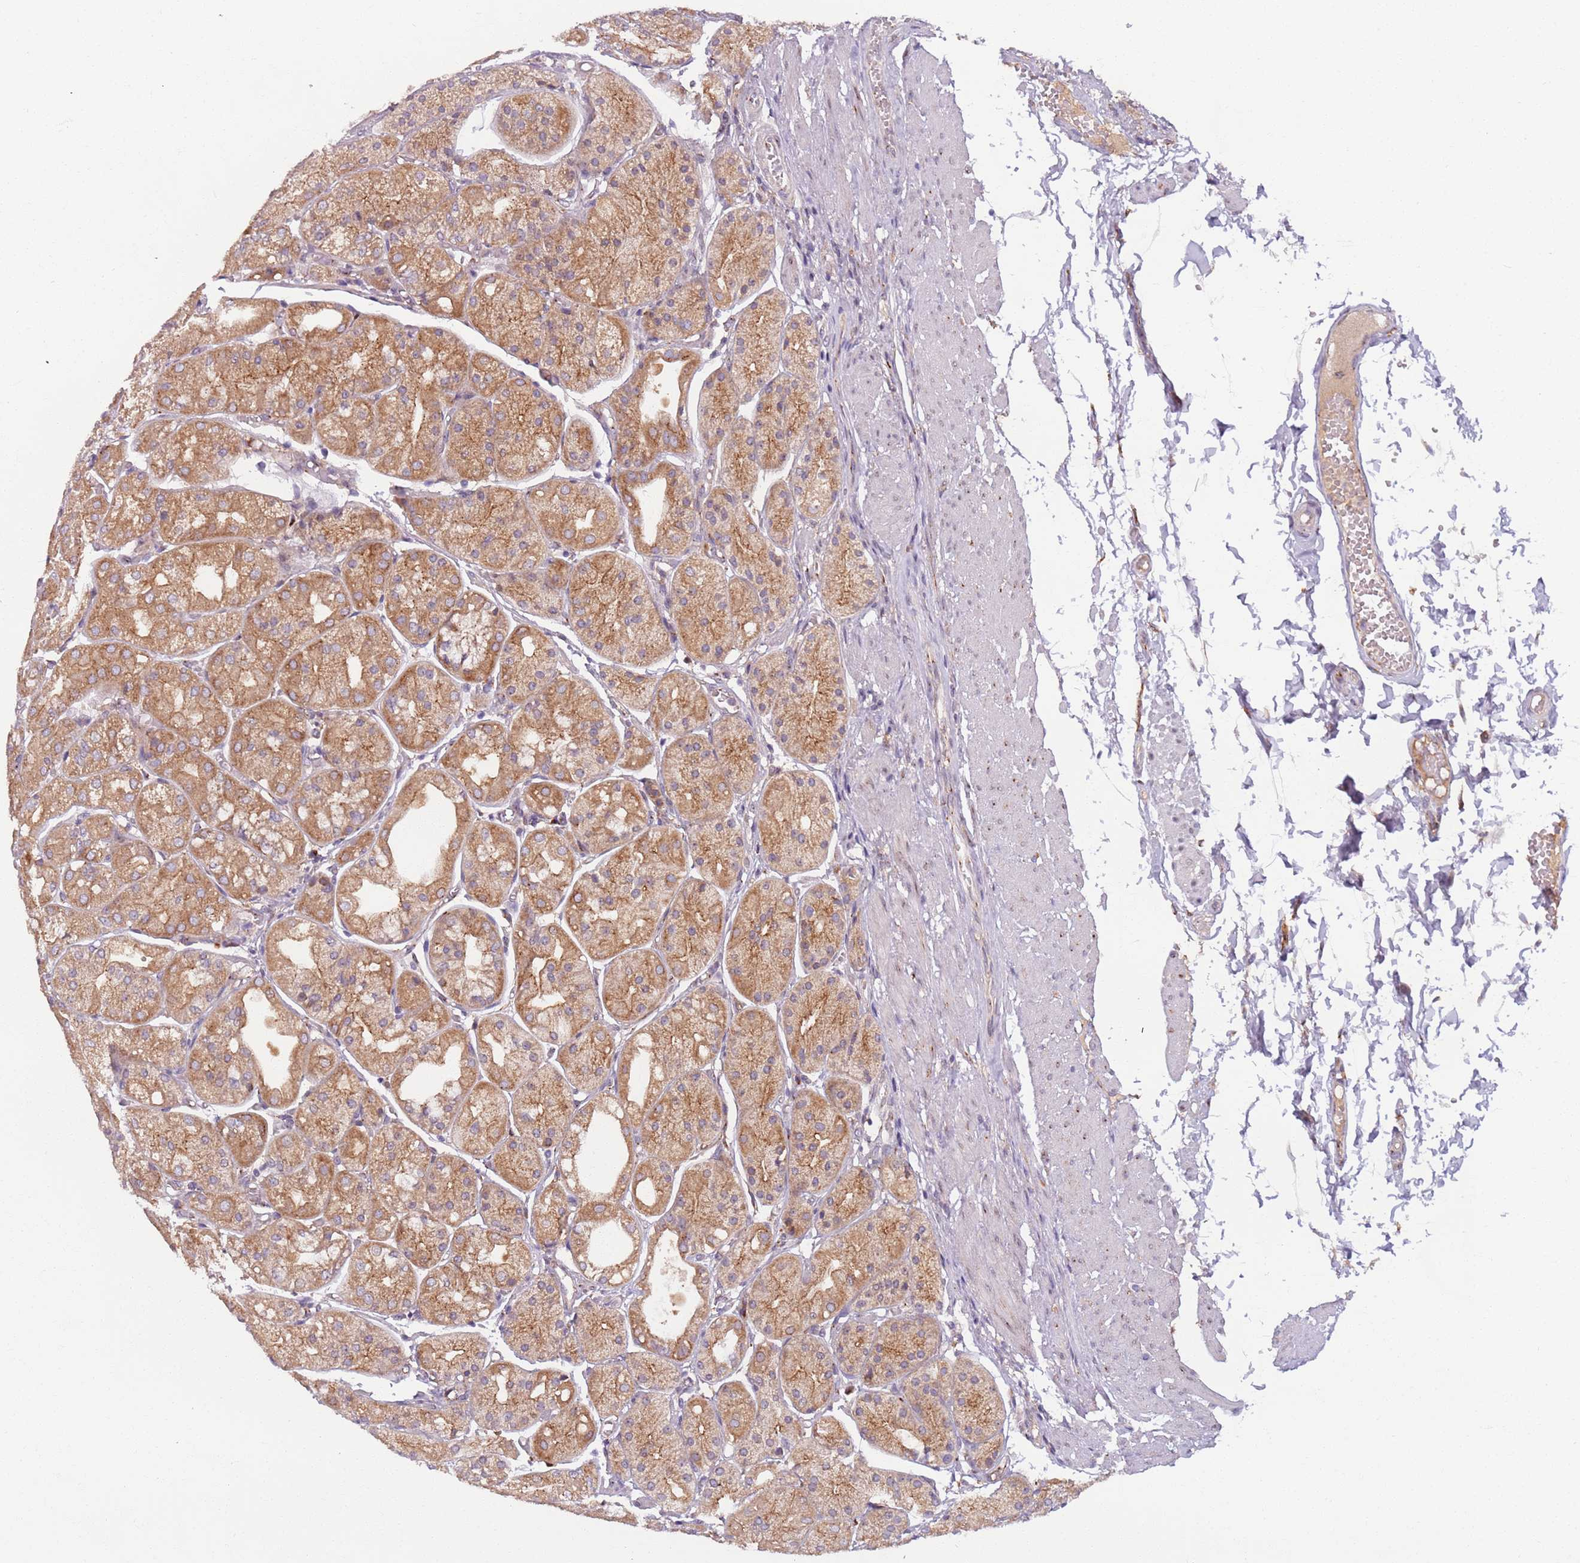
{"staining": {"intensity": "moderate", "quantity": ">75%", "location": "cytoplasmic/membranous"}, "tissue": "stomach", "cell_type": "Glandular cells", "image_type": "normal", "snomed": [{"axis": "morphology", "description": "Normal tissue, NOS"}, {"axis": "topography", "description": "Stomach, upper"}], "caption": "There is medium levels of moderate cytoplasmic/membranous positivity in glandular cells of benign stomach, as demonstrated by immunohistochemical staining (brown color).", "gene": "AKTIP", "patient": {"sex": "male", "age": 72}}